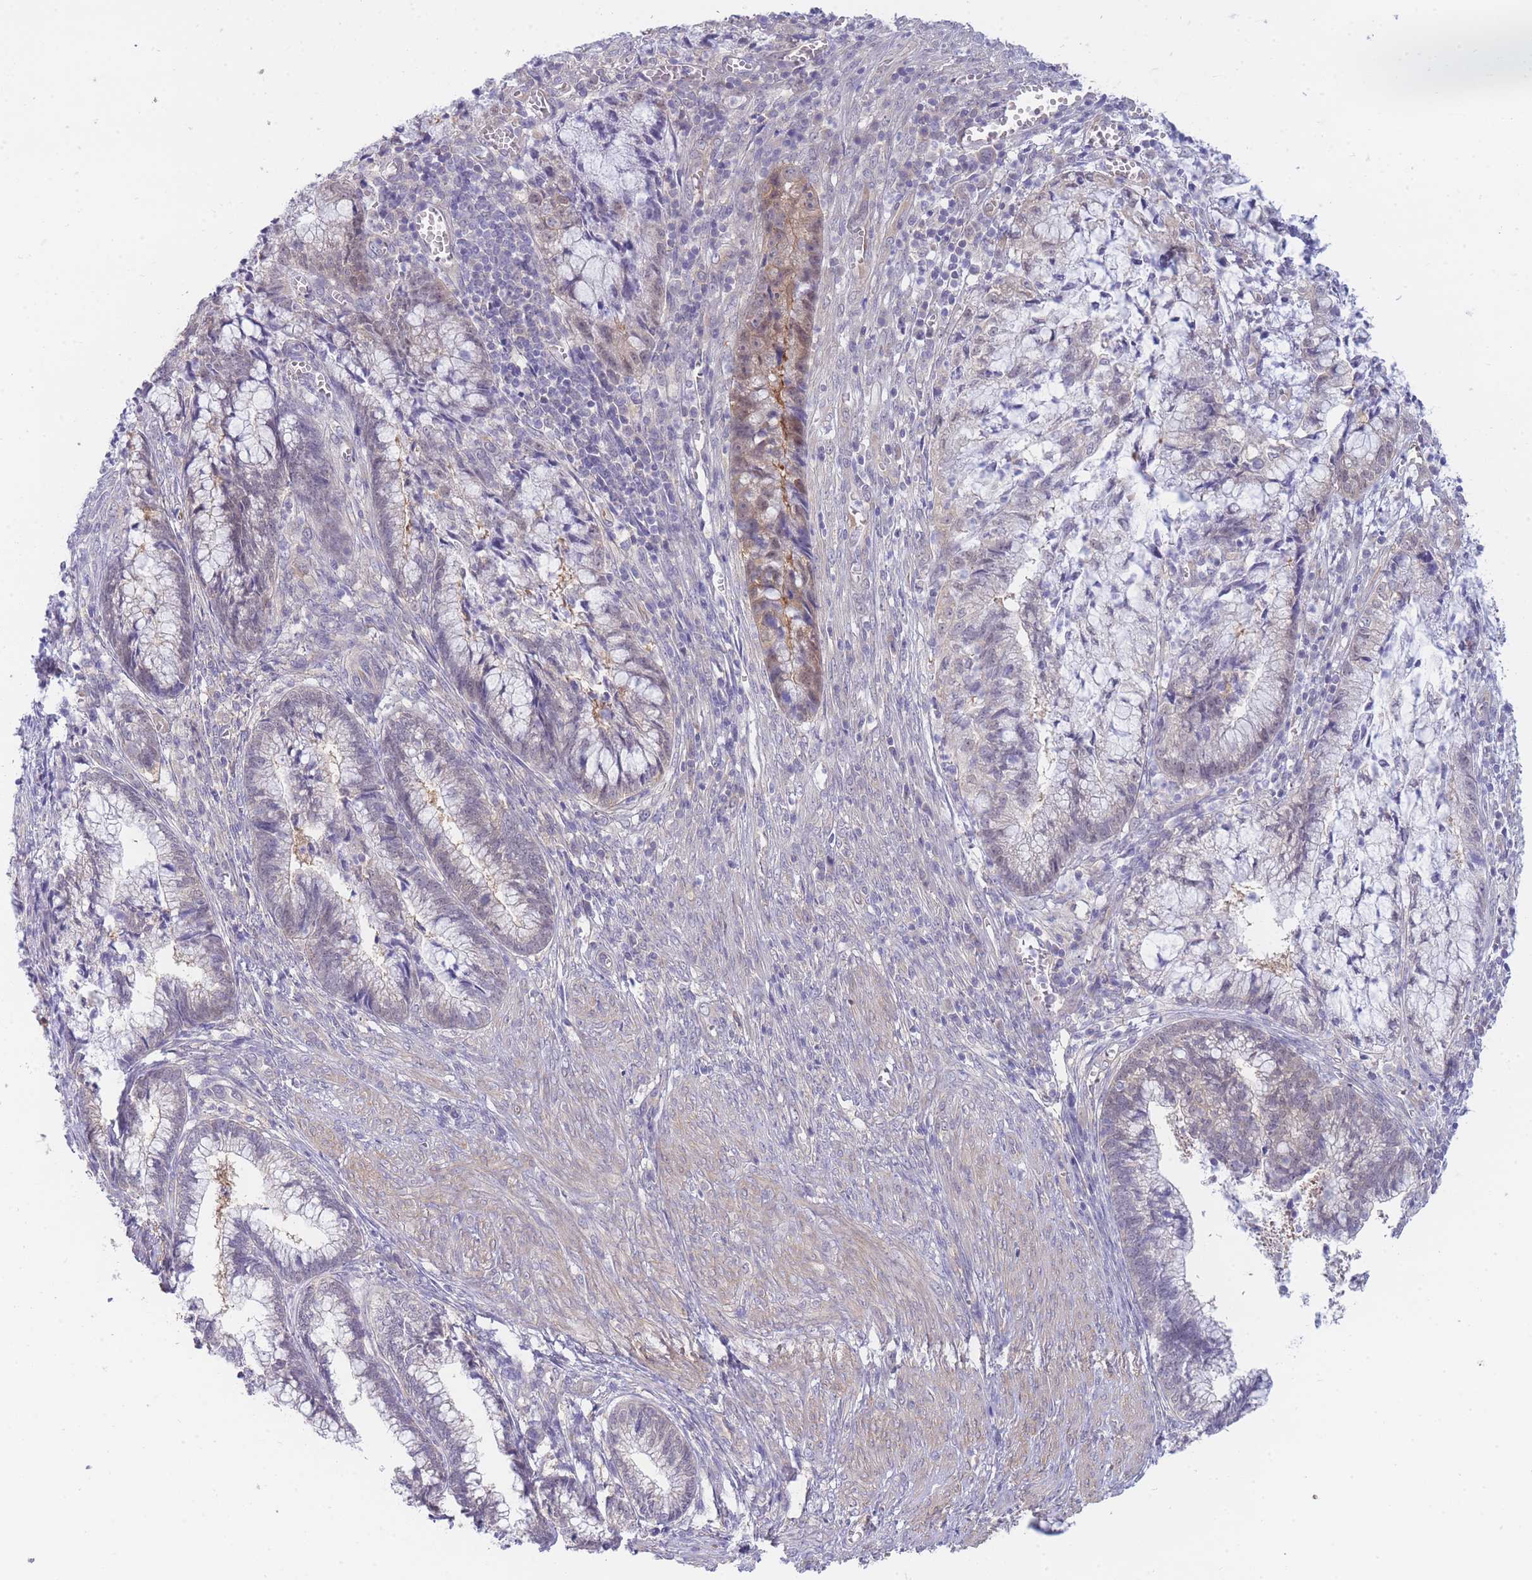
{"staining": {"intensity": "weak", "quantity": "<25%", "location": "cytoplasmic/membranous"}, "tissue": "cervical cancer", "cell_type": "Tumor cells", "image_type": "cancer", "snomed": [{"axis": "morphology", "description": "Adenocarcinoma, NOS"}, {"axis": "topography", "description": "Cervix"}], "caption": "Adenocarcinoma (cervical) was stained to show a protein in brown. There is no significant expression in tumor cells.", "gene": "SUGT1", "patient": {"sex": "female", "age": 44}}